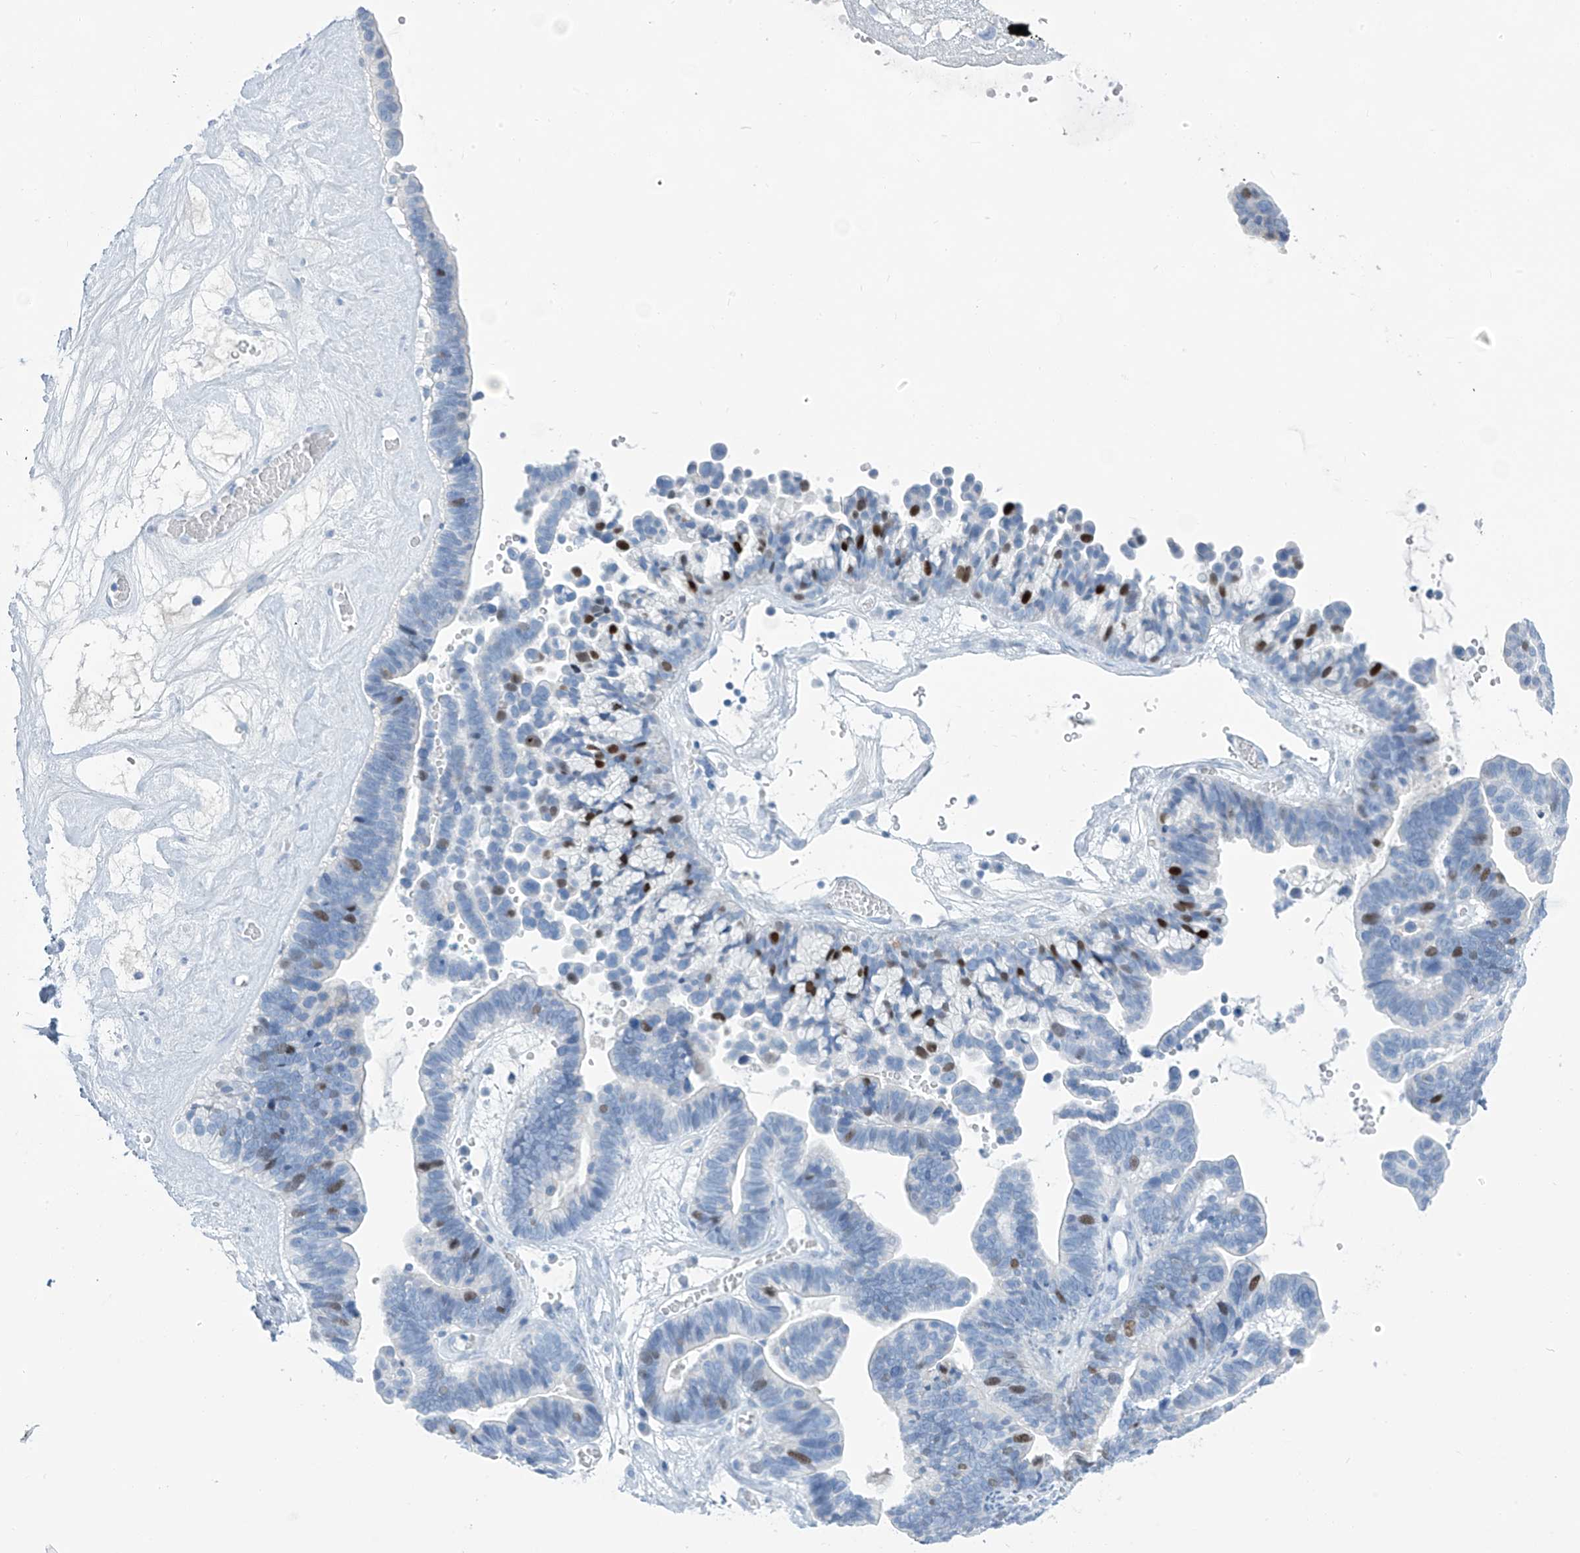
{"staining": {"intensity": "moderate", "quantity": "<25%", "location": "nuclear"}, "tissue": "ovarian cancer", "cell_type": "Tumor cells", "image_type": "cancer", "snomed": [{"axis": "morphology", "description": "Cystadenocarcinoma, serous, NOS"}, {"axis": "topography", "description": "Ovary"}], "caption": "Human ovarian serous cystadenocarcinoma stained with a protein marker shows moderate staining in tumor cells.", "gene": "SGO2", "patient": {"sex": "female", "age": 56}}